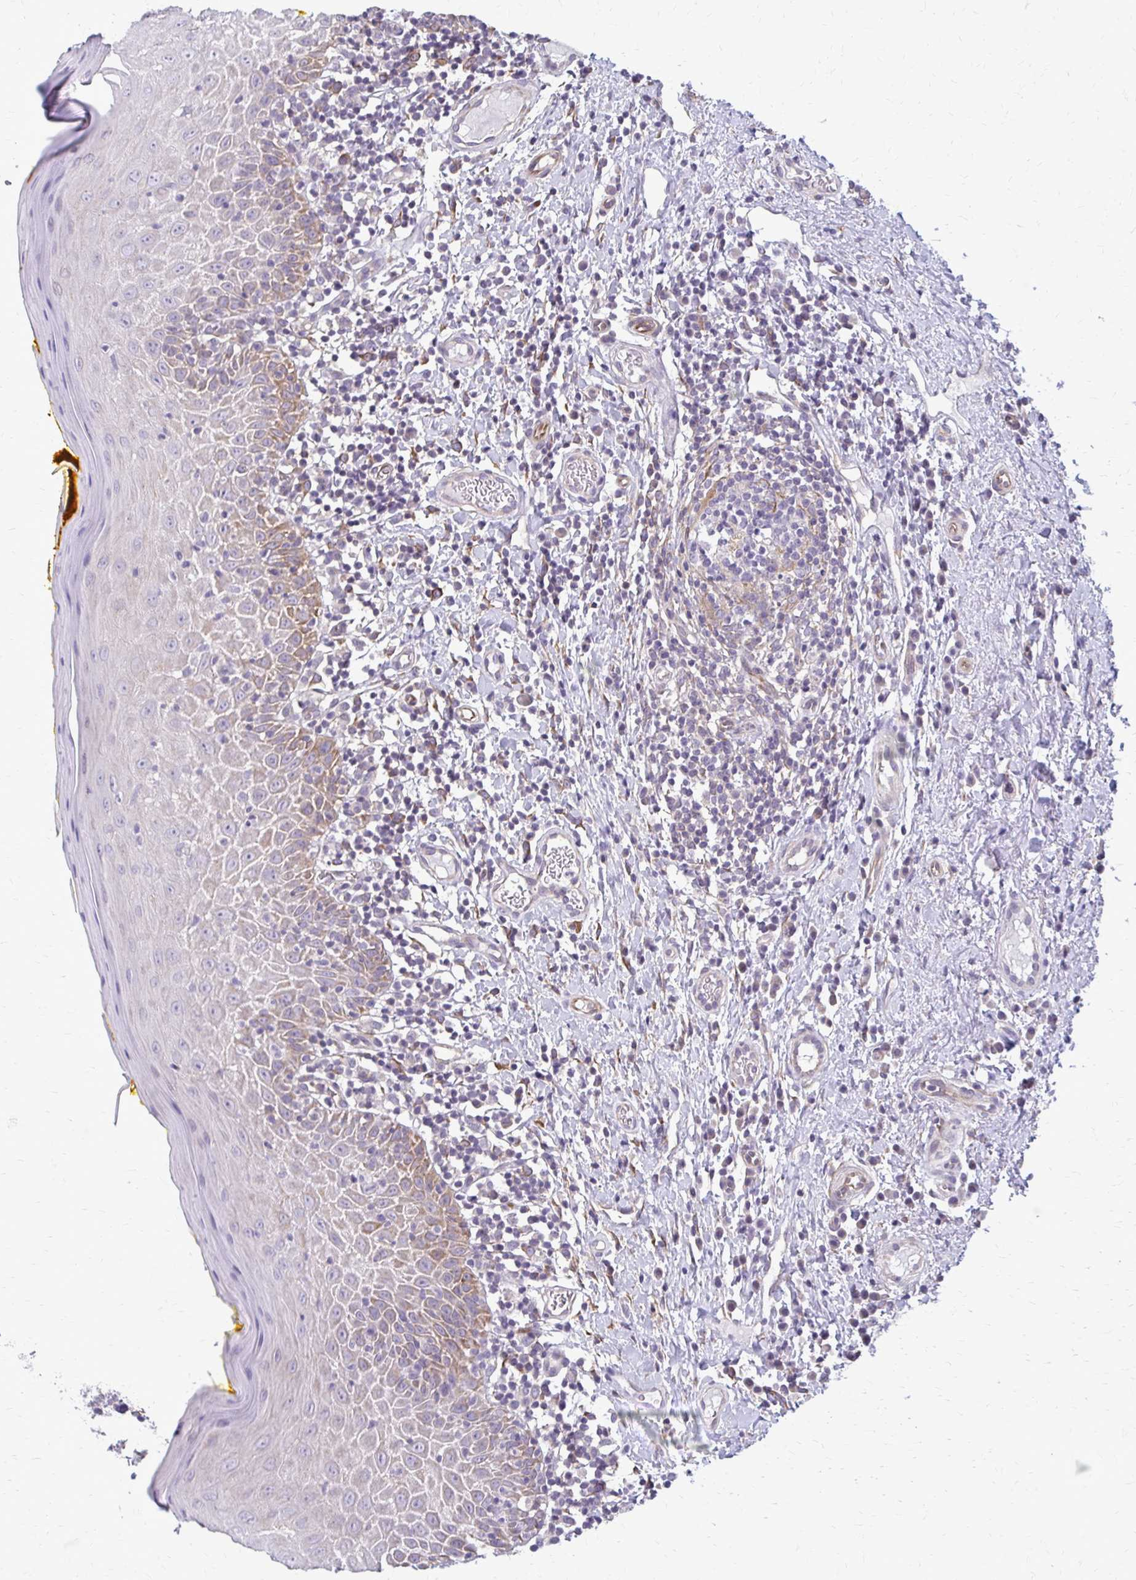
{"staining": {"intensity": "weak", "quantity": "25%-75%", "location": "cytoplasmic/membranous"}, "tissue": "oral mucosa", "cell_type": "Squamous epithelial cells", "image_type": "normal", "snomed": [{"axis": "morphology", "description": "Normal tissue, NOS"}, {"axis": "topography", "description": "Oral tissue"}, {"axis": "topography", "description": "Tounge, NOS"}], "caption": "Oral mucosa stained with IHC displays weak cytoplasmic/membranous positivity in about 25%-75% of squamous epithelial cells. (DAB = brown stain, brightfield microscopy at high magnification).", "gene": "DEPP1", "patient": {"sex": "female", "age": 58}}